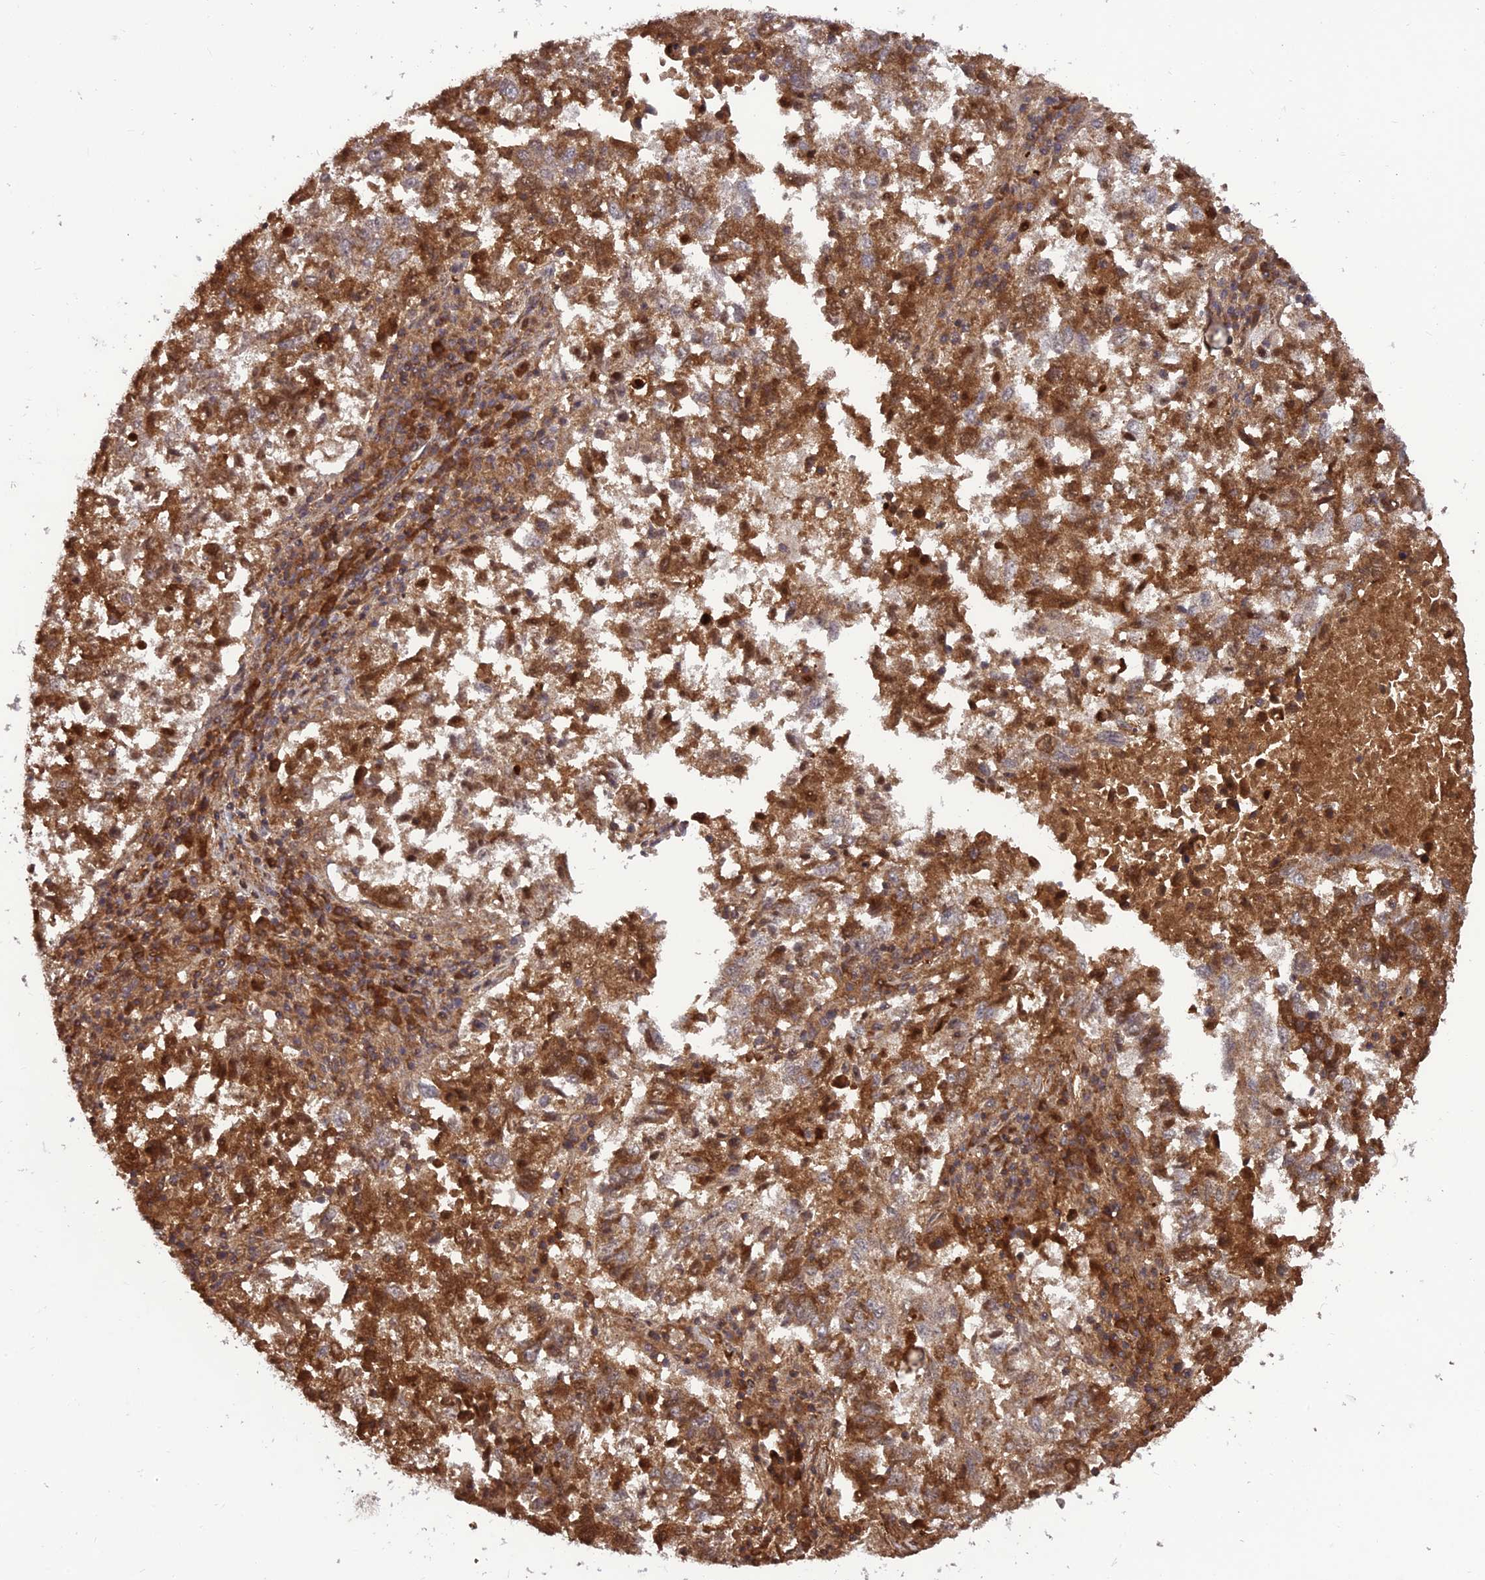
{"staining": {"intensity": "moderate", "quantity": ">75%", "location": "cytoplasmic/membranous"}, "tissue": "lung cancer", "cell_type": "Tumor cells", "image_type": "cancer", "snomed": [{"axis": "morphology", "description": "Squamous cell carcinoma, NOS"}, {"axis": "topography", "description": "Lung"}], "caption": "Immunohistochemistry (IHC) of human lung cancer (squamous cell carcinoma) reveals medium levels of moderate cytoplasmic/membranous expression in about >75% of tumor cells. The staining was performed using DAB, with brown indicating positive protein expression. Nuclei are stained blue with hematoxylin.", "gene": "NDUFC1", "patient": {"sex": "male", "age": 73}}